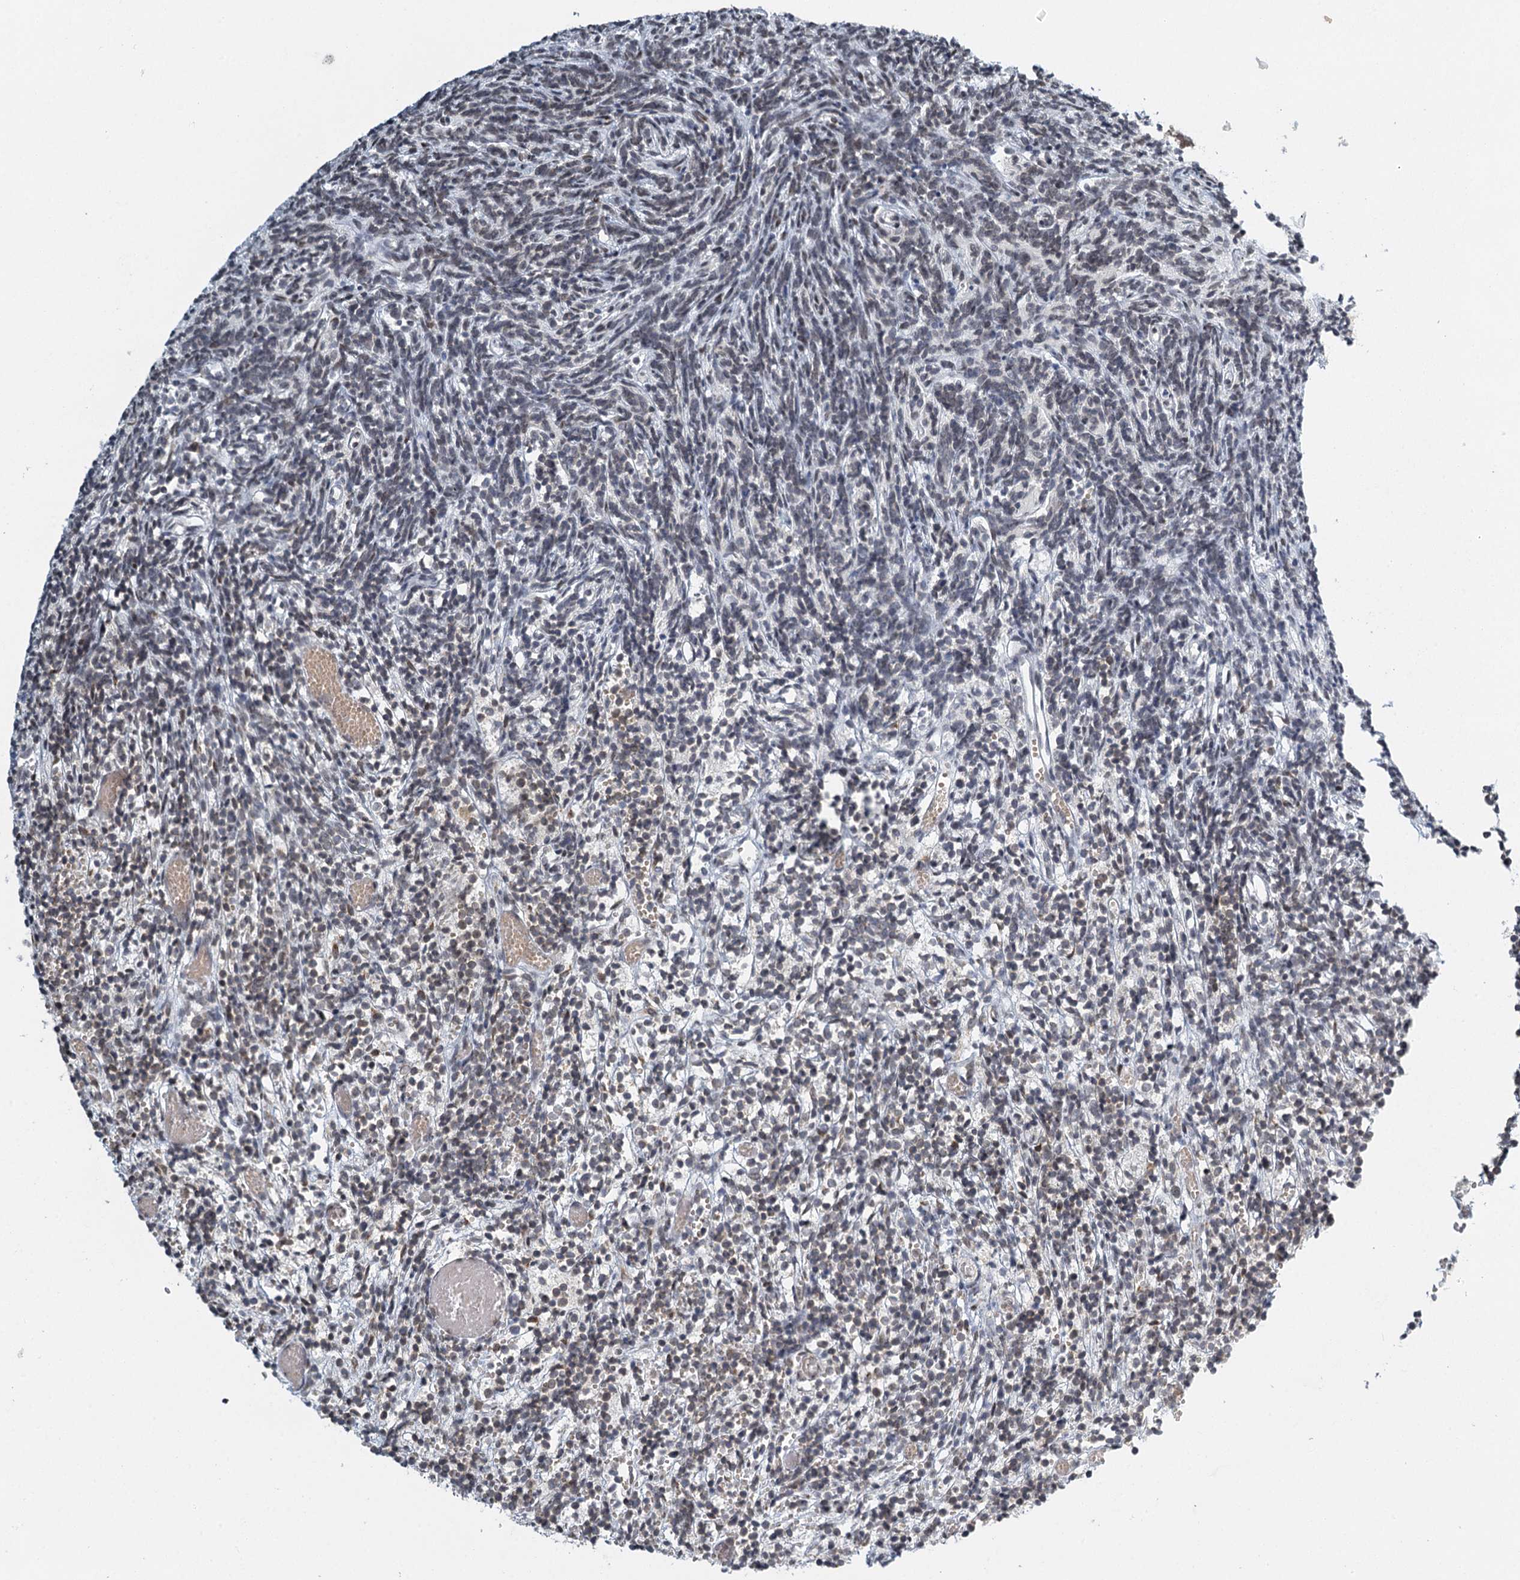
{"staining": {"intensity": "weak", "quantity": "<25%", "location": "nuclear"}, "tissue": "glioma", "cell_type": "Tumor cells", "image_type": "cancer", "snomed": [{"axis": "morphology", "description": "Glioma, malignant, Low grade"}, {"axis": "topography", "description": "Brain"}], "caption": "Histopathology image shows no protein staining in tumor cells of low-grade glioma (malignant) tissue.", "gene": "TREX1", "patient": {"sex": "female", "age": 1}}